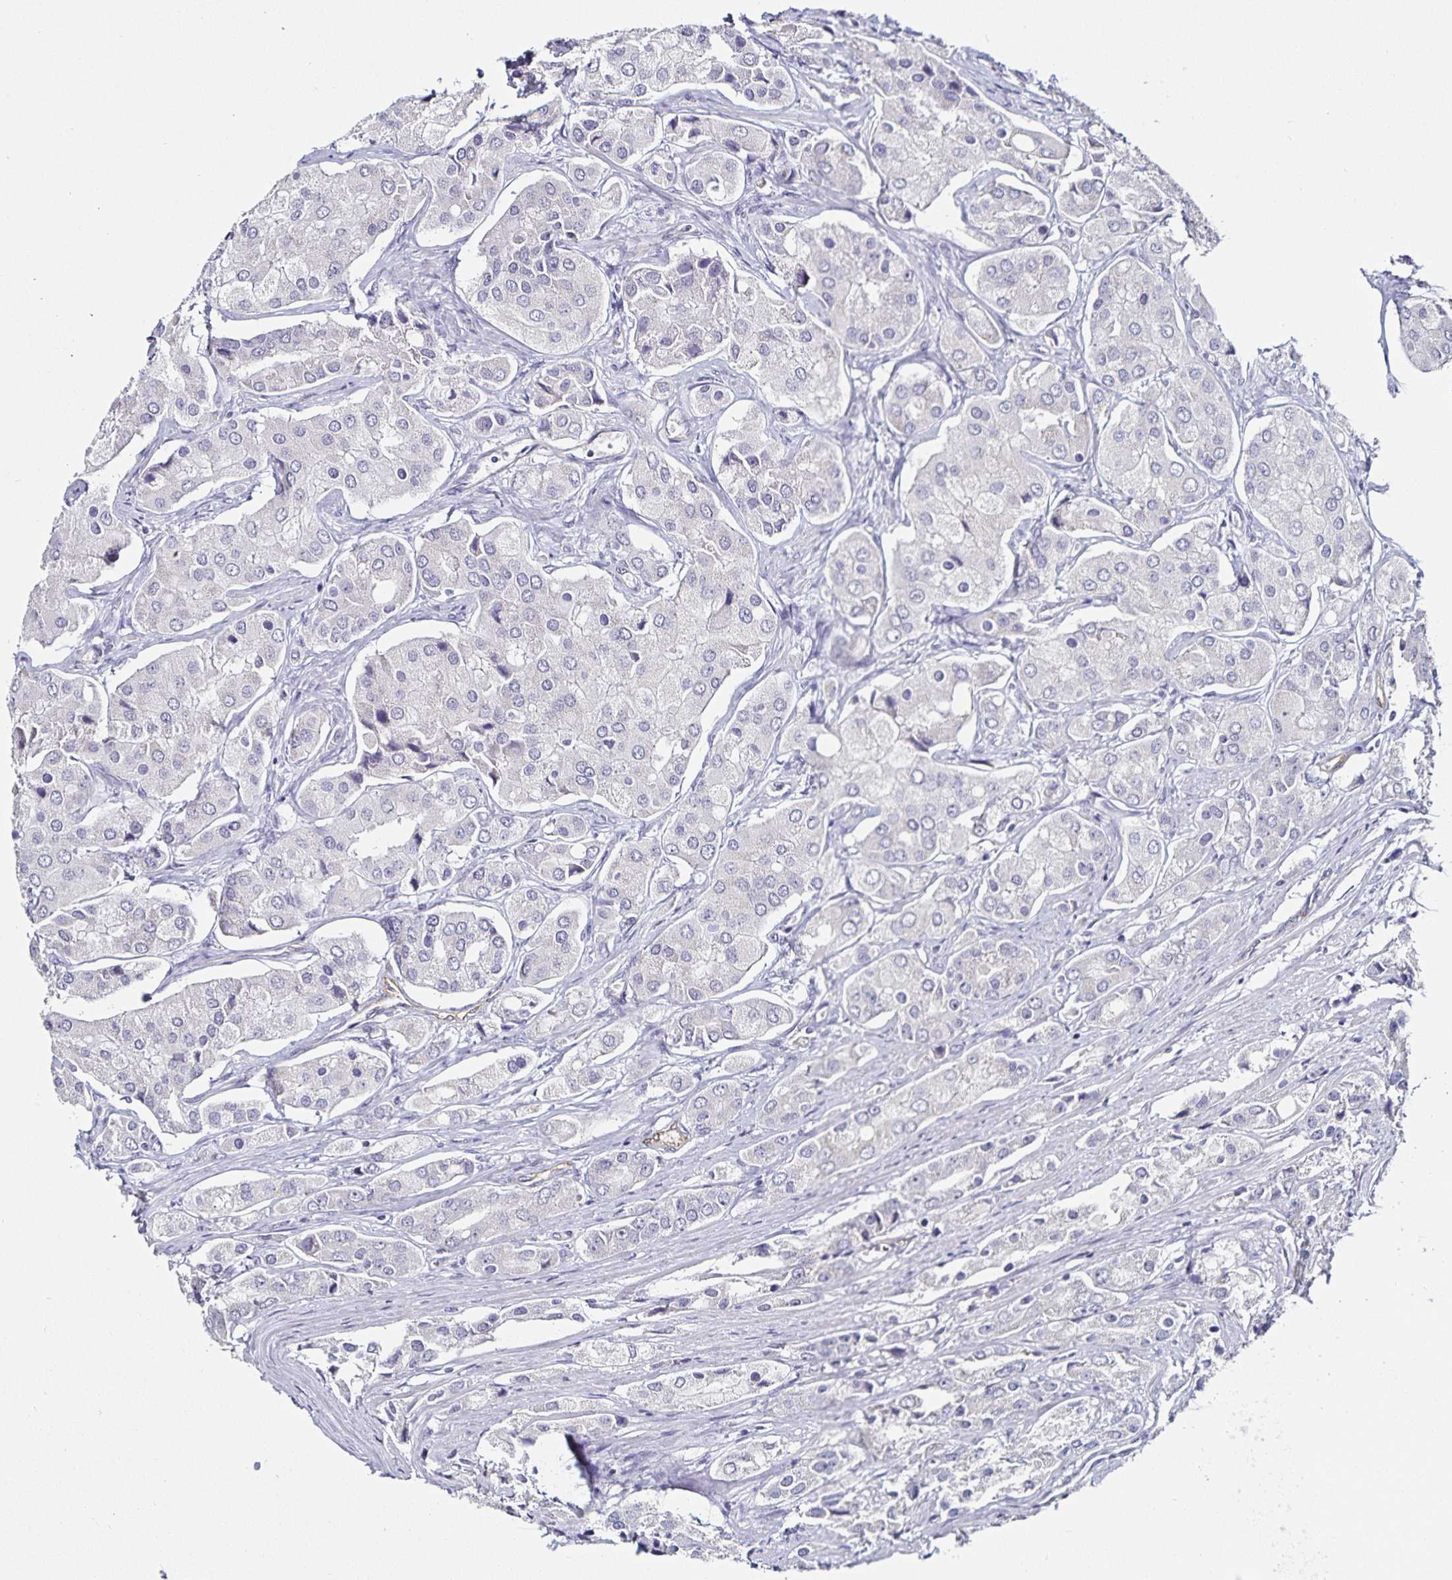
{"staining": {"intensity": "negative", "quantity": "none", "location": "none"}, "tissue": "prostate cancer", "cell_type": "Tumor cells", "image_type": "cancer", "snomed": [{"axis": "morphology", "description": "Adenocarcinoma, Low grade"}, {"axis": "topography", "description": "Prostate"}], "caption": "Prostate cancer (low-grade adenocarcinoma) was stained to show a protein in brown. There is no significant staining in tumor cells.", "gene": "TSPAN7", "patient": {"sex": "male", "age": 69}}